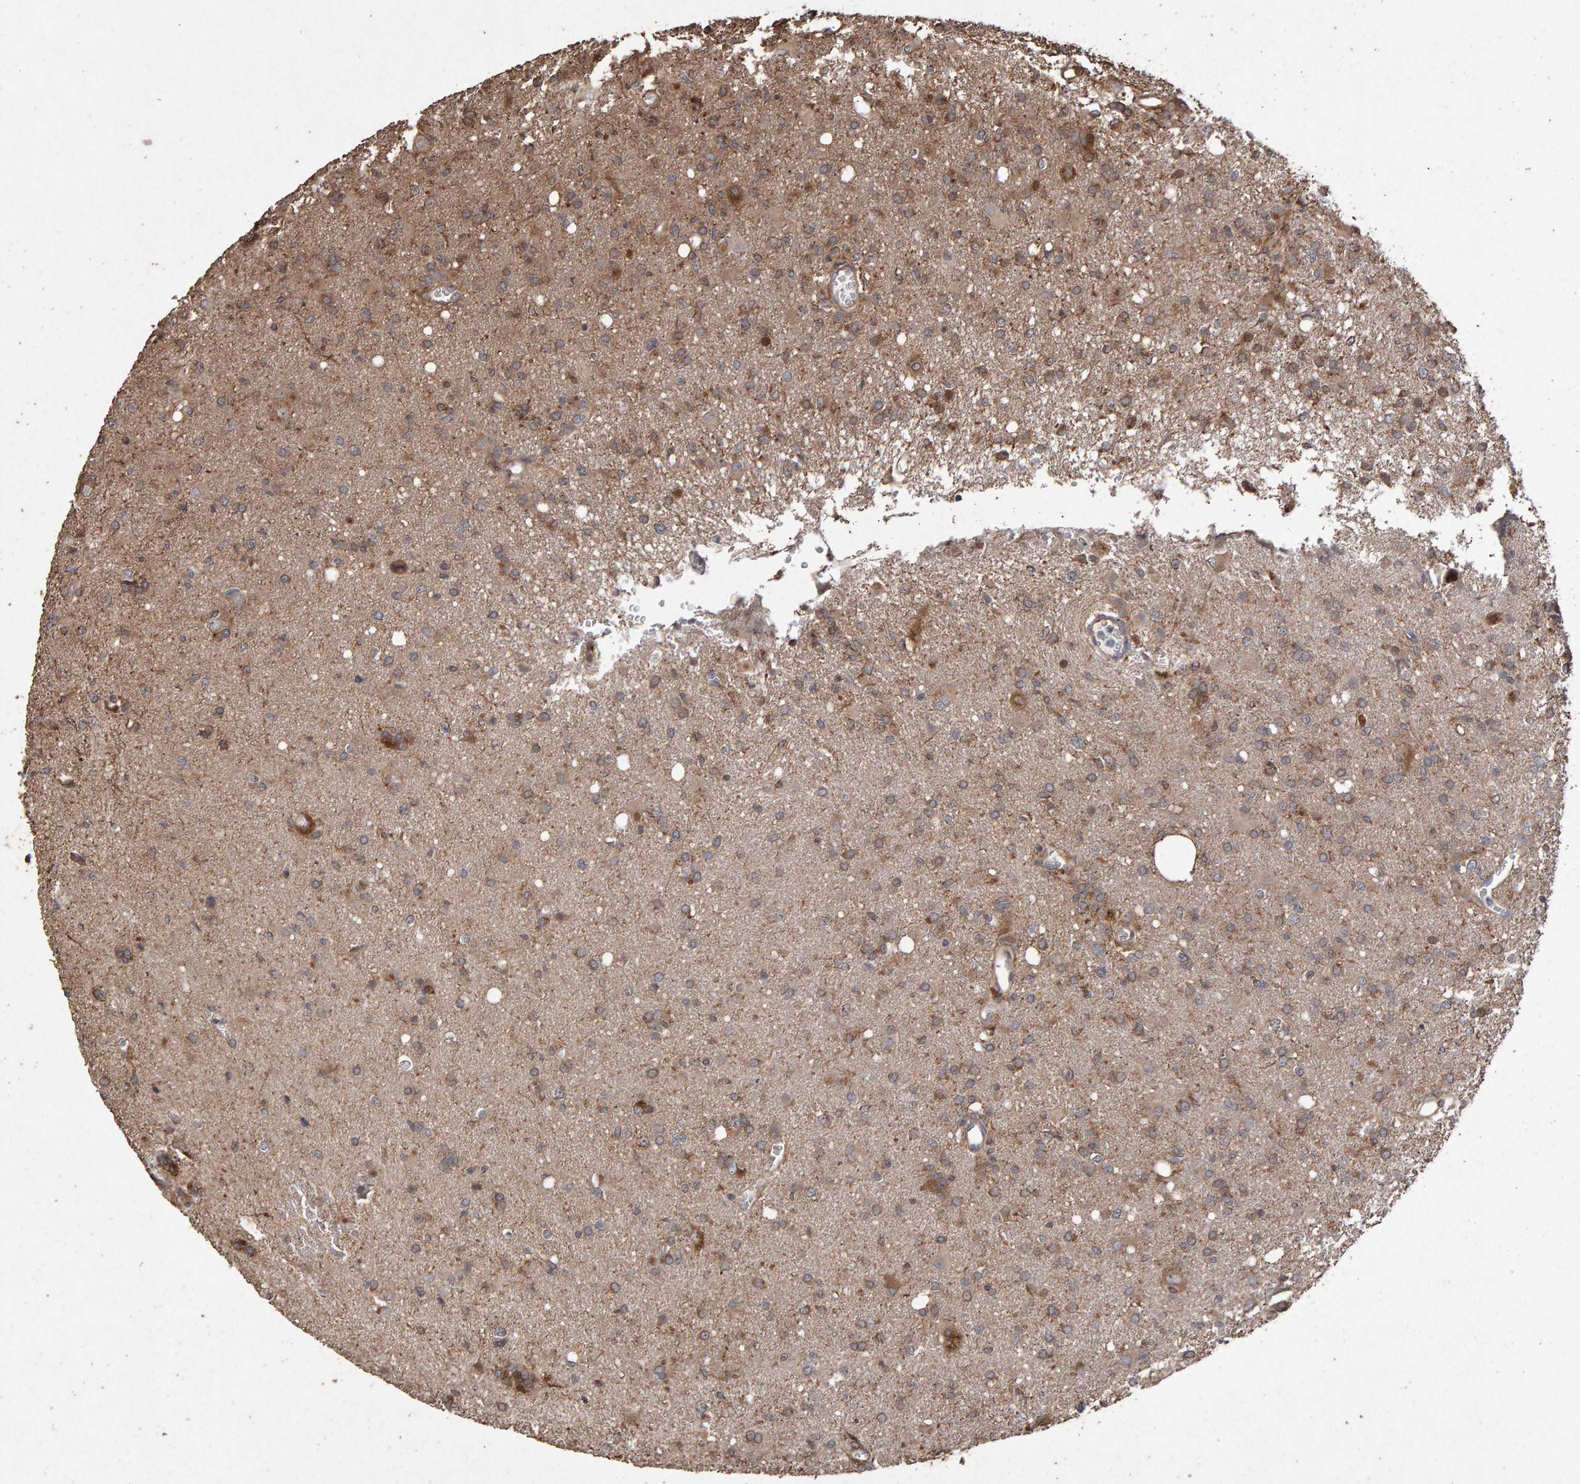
{"staining": {"intensity": "weak", "quantity": ">75%", "location": "cytoplasmic/membranous"}, "tissue": "glioma", "cell_type": "Tumor cells", "image_type": "cancer", "snomed": [{"axis": "morphology", "description": "Glioma, malignant, High grade"}, {"axis": "topography", "description": "Brain"}], "caption": "Immunohistochemistry (IHC) image of human glioma stained for a protein (brown), which reveals low levels of weak cytoplasmic/membranous staining in approximately >75% of tumor cells.", "gene": "OSBP2", "patient": {"sex": "female", "age": 57}}